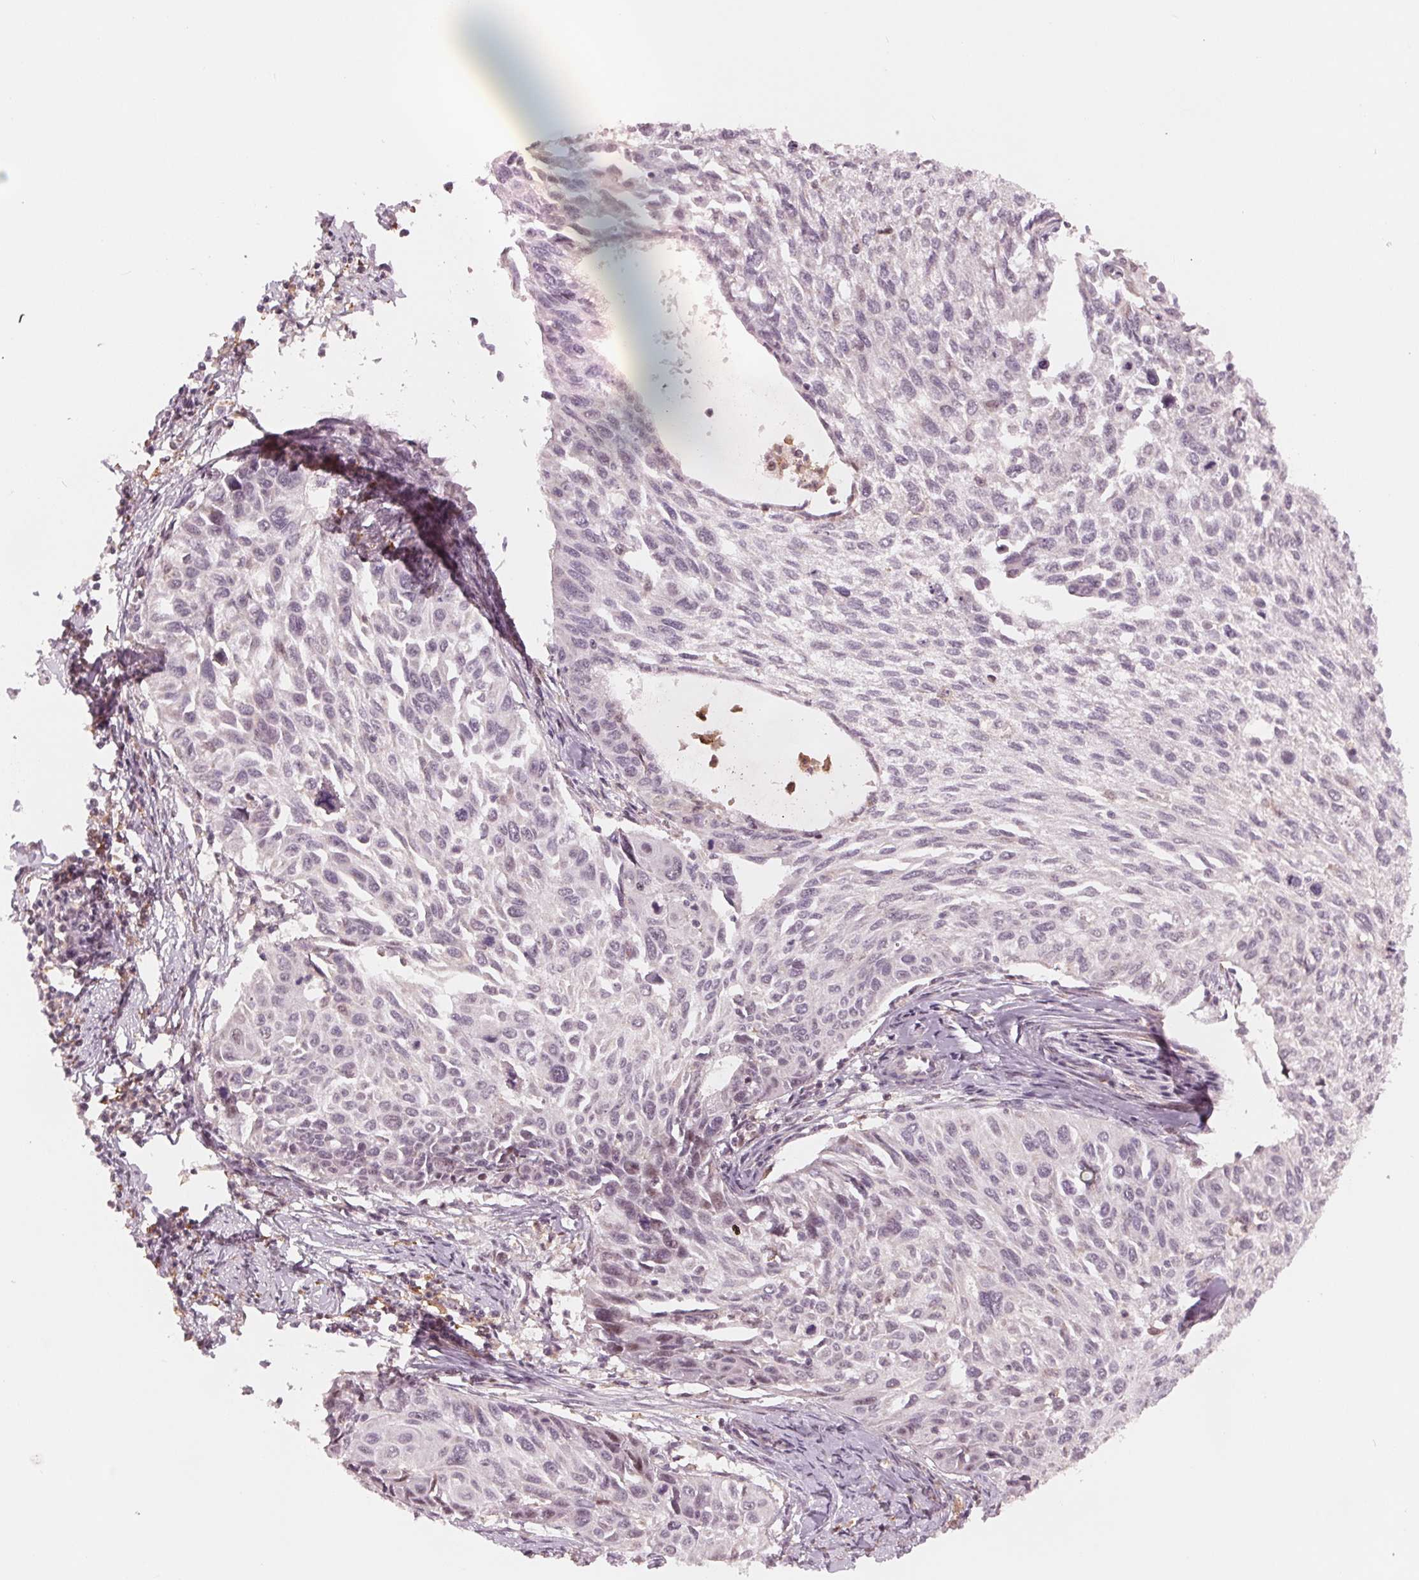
{"staining": {"intensity": "negative", "quantity": "none", "location": "none"}, "tissue": "cervical cancer", "cell_type": "Tumor cells", "image_type": "cancer", "snomed": [{"axis": "morphology", "description": "Squamous cell carcinoma, NOS"}, {"axis": "topography", "description": "Cervix"}], "caption": "IHC image of squamous cell carcinoma (cervical) stained for a protein (brown), which demonstrates no staining in tumor cells.", "gene": "IL9R", "patient": {"sex": "female", "age": 50}}